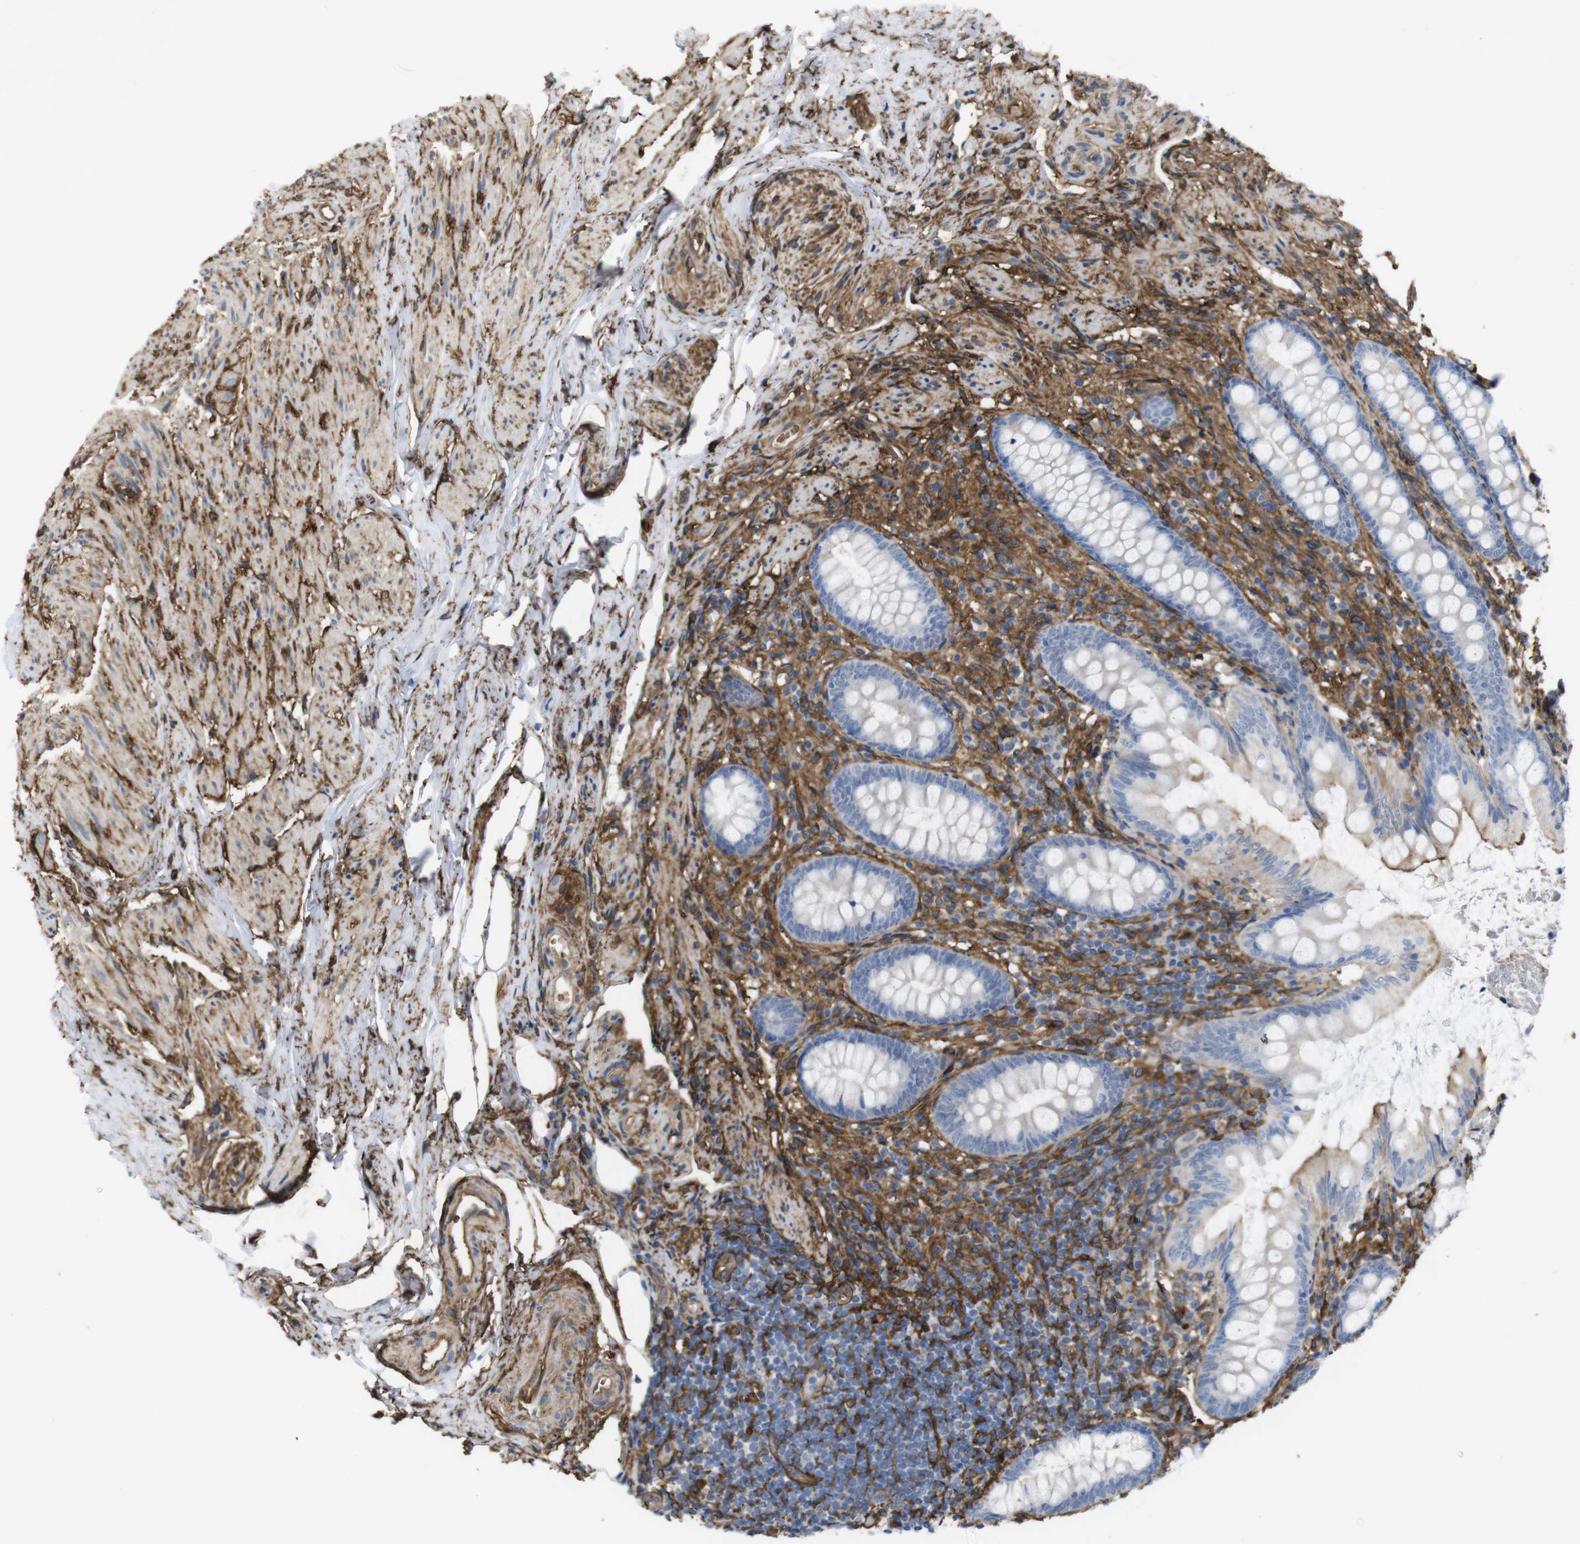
{"staining": {"intensity": "moderate", "quantity": "<25%", "location": "cytoplasmic/membranous"}, "tissue": "appendix", "cell_type": "Glandular cells", "image_type": "normal", "snomed": [{"axis": "morphology", "description": "Normal tissue, NOS"}, {"axis": "topography", "description": "Appendix"}], "caption": "Brown immunohistochemical staining in normal human appendix demonstrates moderate cytoplasmic/membranous positivity in about <25% of glandular cells.", "gene": "CYBRD1", "patient": {"sex": "female", "age": 77}}